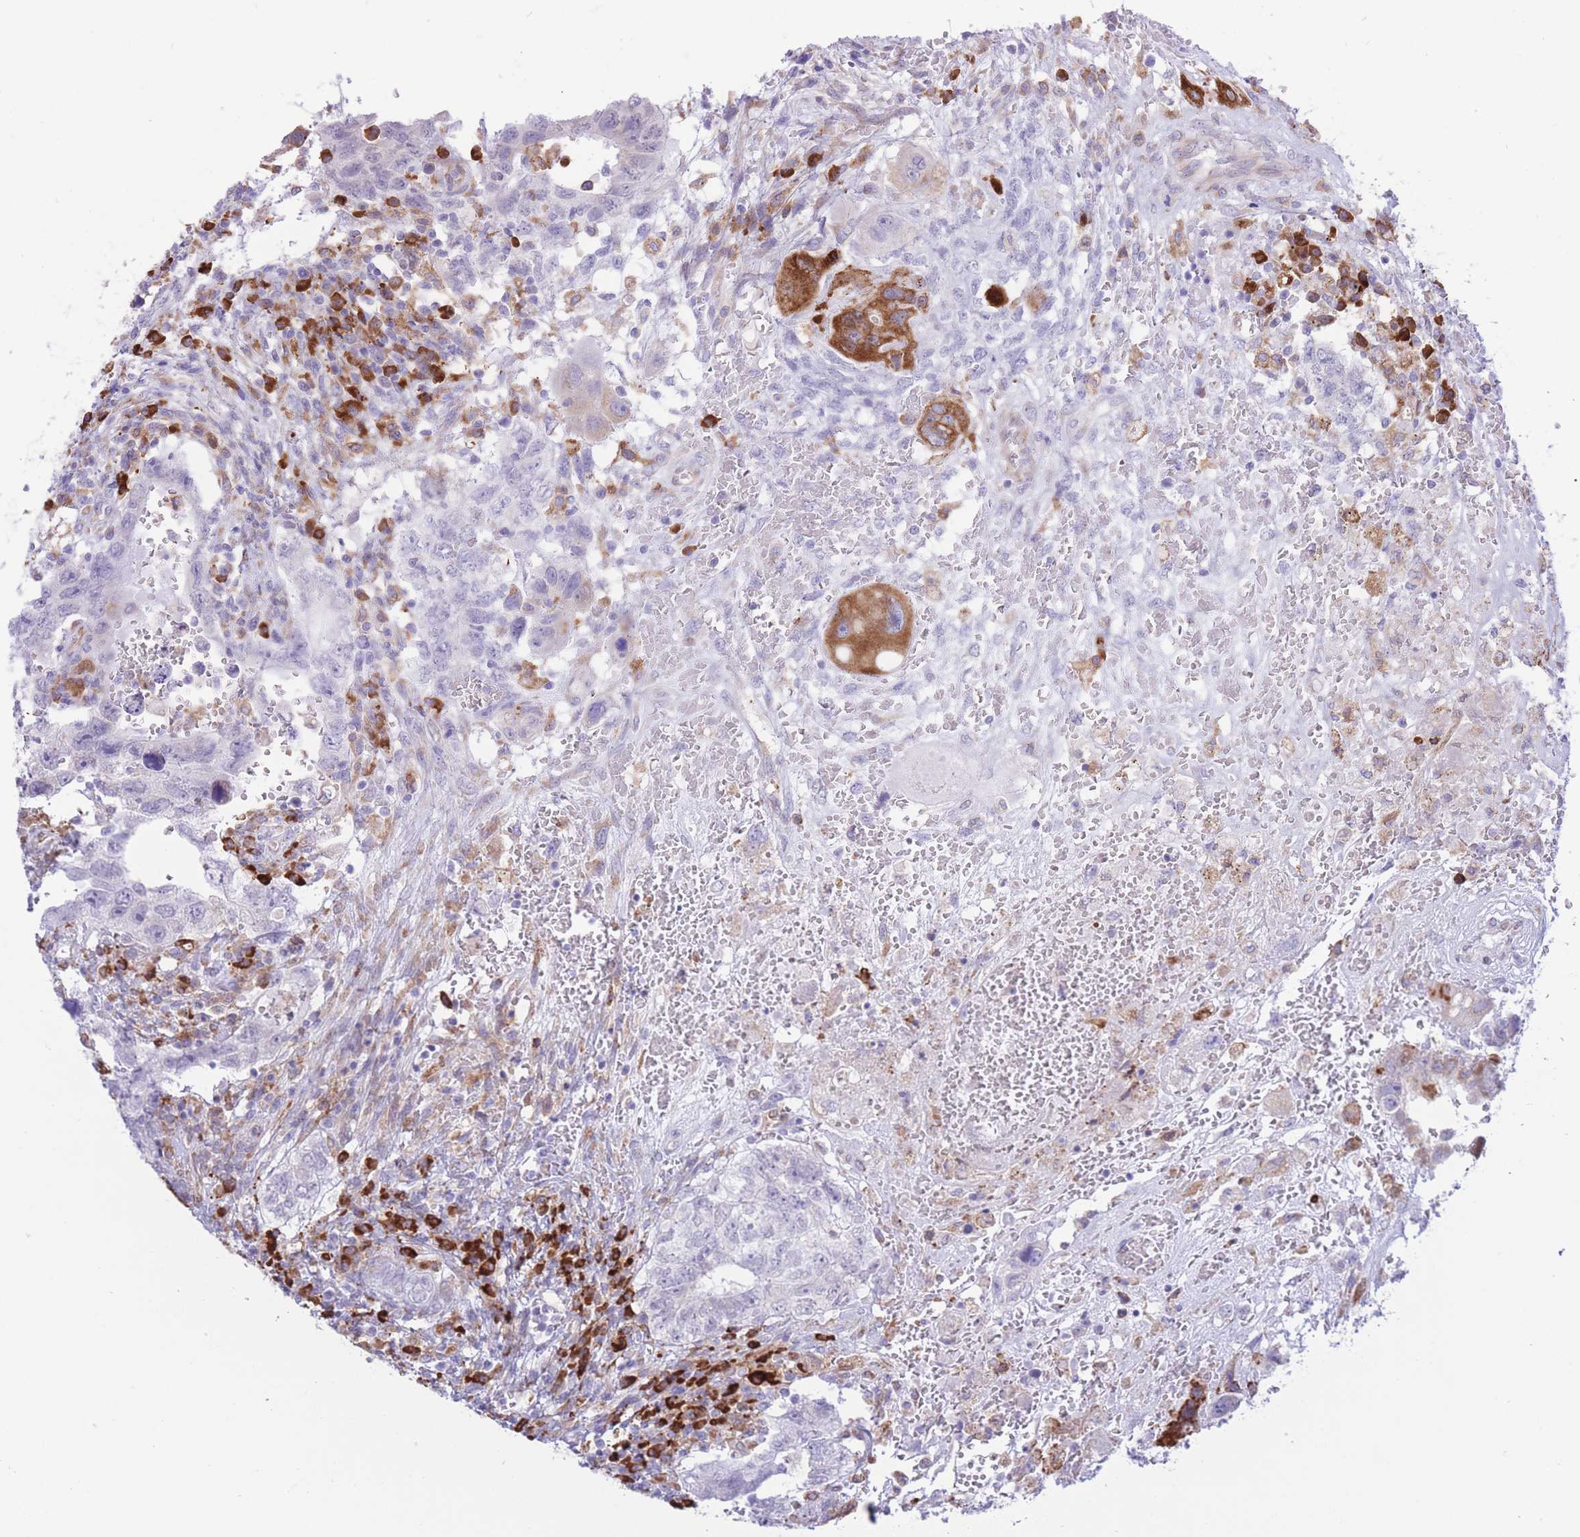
{"staining": {"intensity": "strong", "quantity": "<25%", "location": "cytoplasmic/membranous"}, "tissue": "testis cancer", "cell_type": "Tumor cells", "image_type": "cancer", "snomed": [{"axis": "morphology", "description": "Carcinoma, Embryonal, NOS"}, {"axis": "topography", "description": "Testis"}], "caption": "The immunohistochemical stain shows strong cytoplasmic/membranous staining in tumor cells of testis embryonal carcinoma tissue. (Brightfield microscopy of DAB IHC at high magnification).", "gene": "MYDGF", "patient": {"sex": "male", "age": 26}}